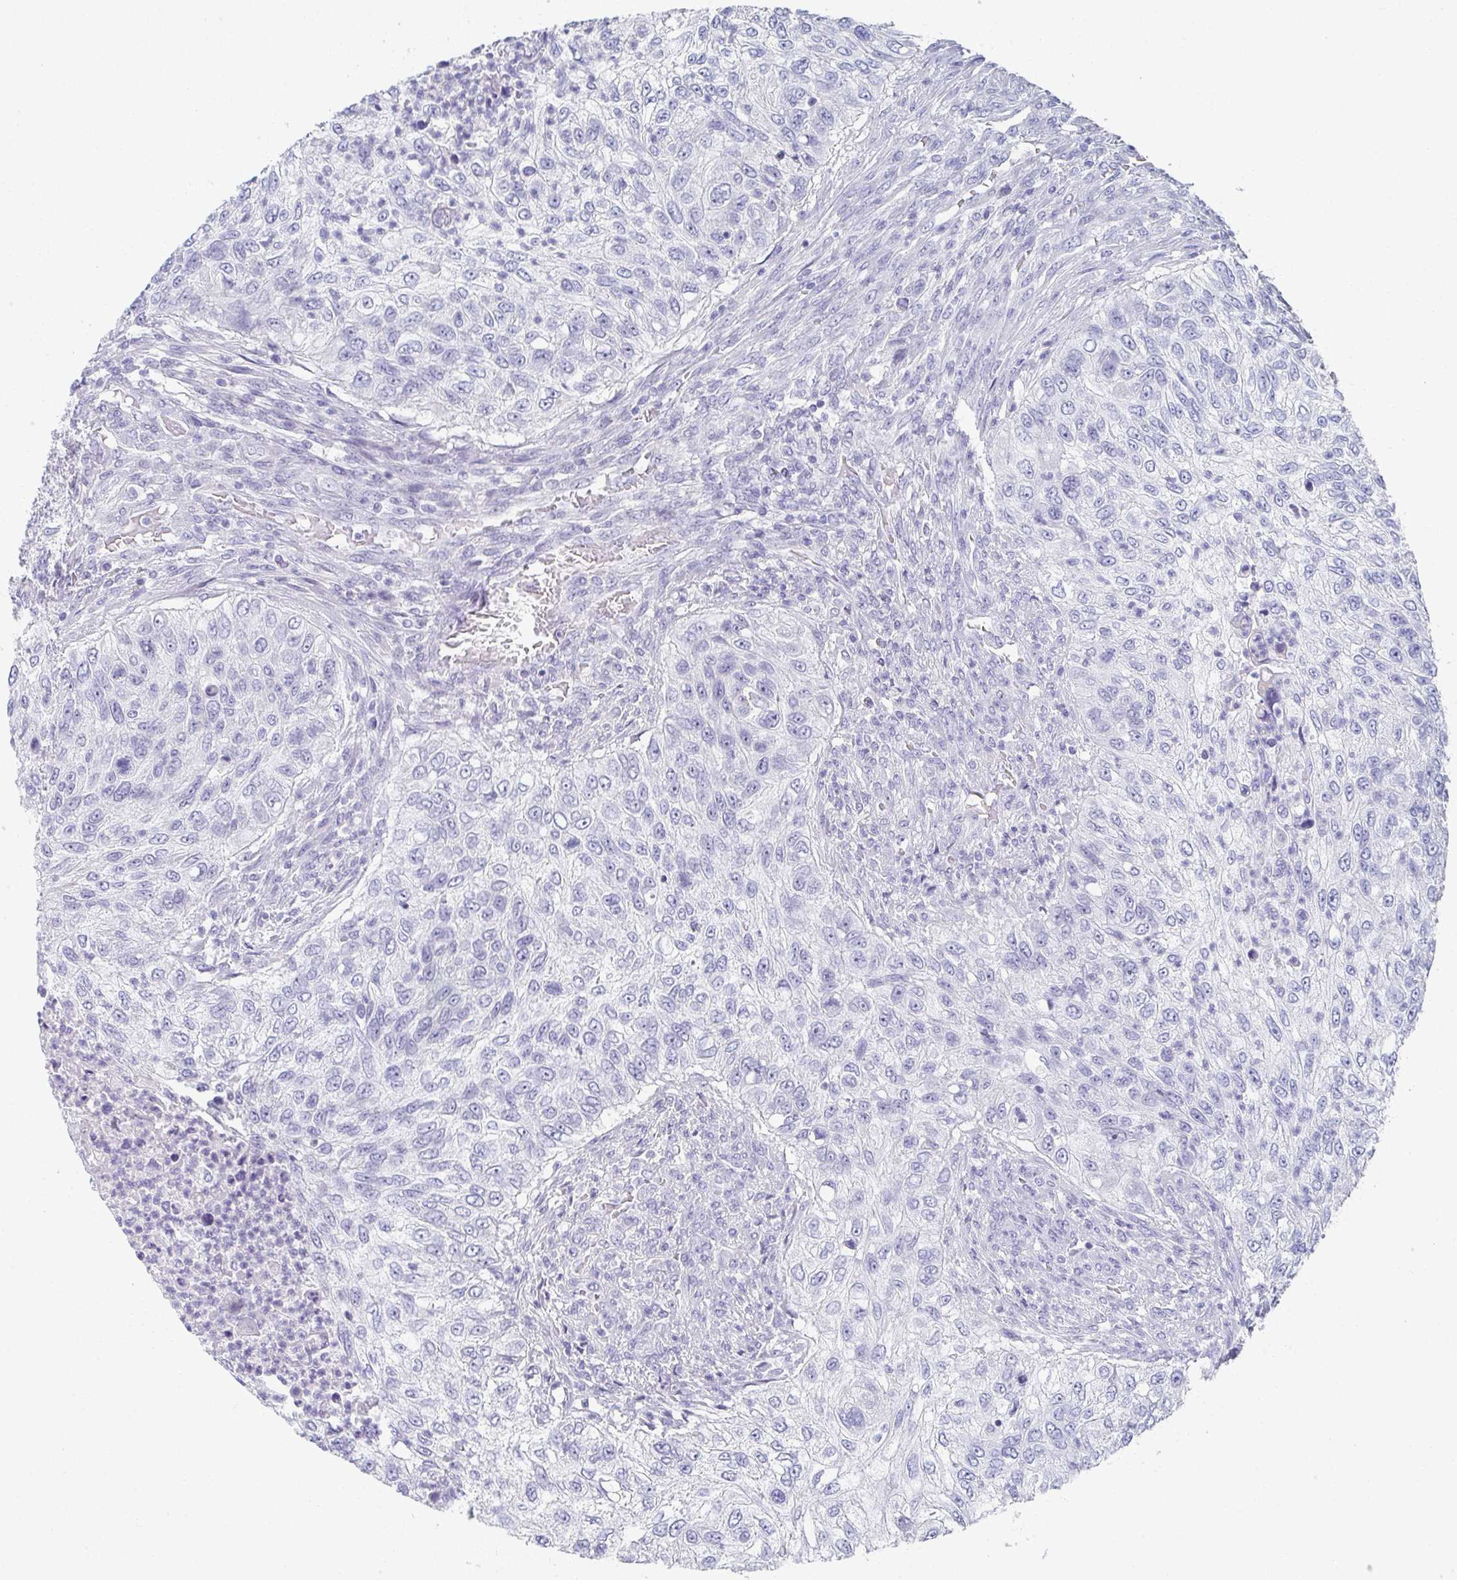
{"staining": {"intensity": "negative", "quantity": "none", "location": "none"}, "tissue": "urothelial cancer", "cell_type": "Tumor cells", "image_type": "cancer", "snomed": [{"axis": "morphology", "description": "Urothelial carcinoma, High grade"}, {"axis": "topography", "description": "Urinary bladder"}], "caption": "DAB (3,3'-diaminobenzidine) immunohistochemical staining of high-grade urothelial carcinoma reveals no significant expression in tumor cells. (Brightfield microscopy of DAB immunohistochemistry (IHC) at high magnification).", "gene": "NOXRED1", "patient": {"sex": "female", "age": 60}}